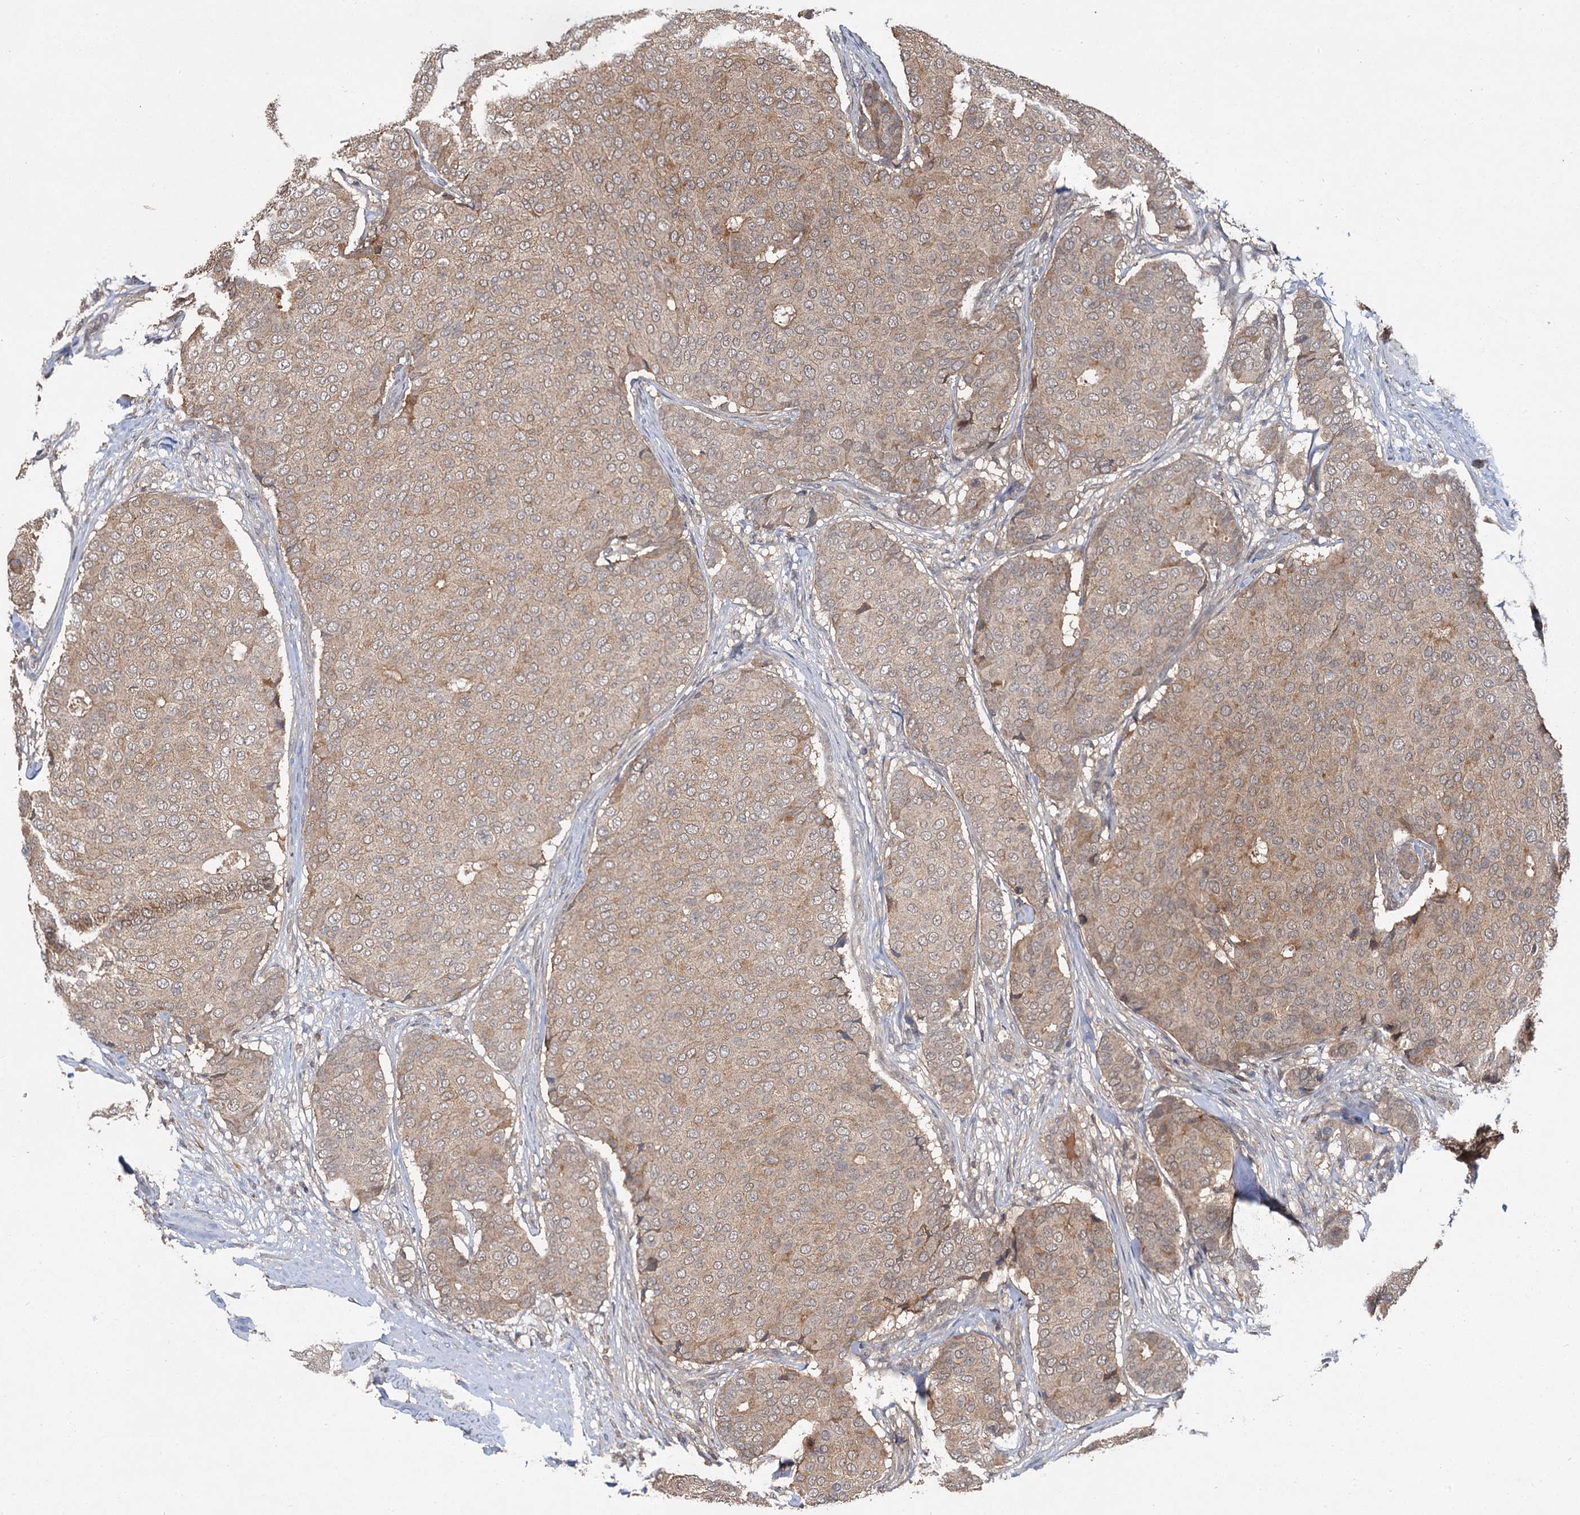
{"staining": {"intensity": "weak", "quantity": "25%-75%", "location": "cytoplasmic/membranous"}, "tissue": "breast cancer", "cell_type": "Tumor cells", "image_type": "cancer", "snomed": [{"axis": "morphology", "description": "Duct carcinoma"}, {"axis": "topography", "description": "Breast"}], "caption": "Immunohistochemical staining of human breast cancer reveals weak cytoplasmic/membranous protein positivity in about 25%-75% of tumor cells.", "gene": "MBD6", "patient": {"sex": "female", "age": 75}}